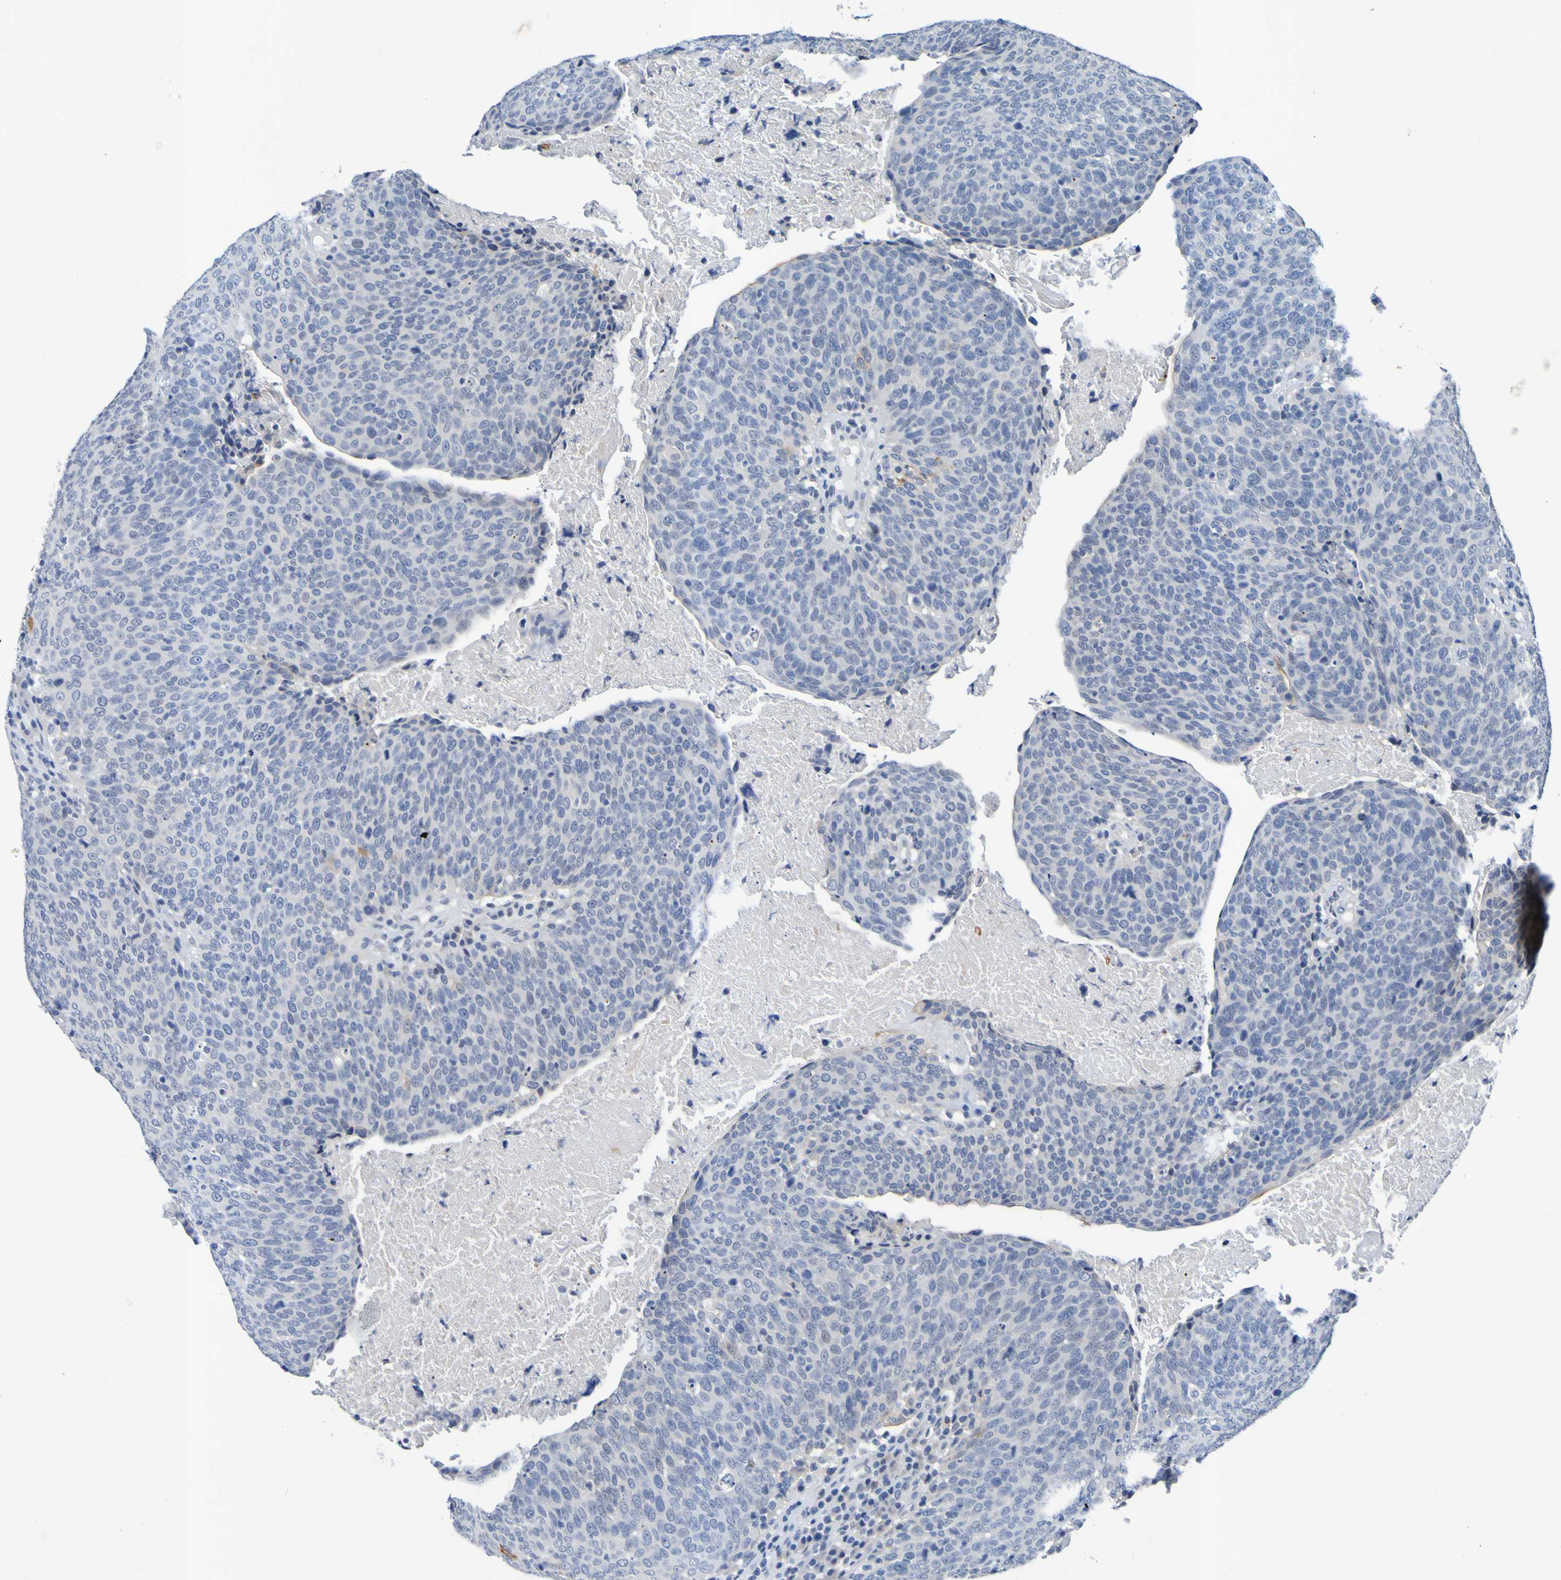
{"staining": {"intensity": "negative", "quantity": "none", "location": "none"}, "tissue": "head and neck cancer", "cell_type": "Tumor cells", "image_type": "cancer", "snomed": [{"axis": "morphology", "description": "Squamous cell carcinoma, NOS"}, {"axis": "morphology", "description": "Squamous cell carcinoma, metastatic, NOS"}, {"axis": "topography", "description": "Lymph node"}, {"axis": "topography", "description": "Head-Neck"}], "caption": "DAB (3,3'-diaminobenzidine) immunohistochemical staining of human head and neck cancer (metastatic squamous cell carcinoma) displays no significant staining in tumor cells.", "gene": "VMA21", "patient": {"sex": "male", "age": 62}}